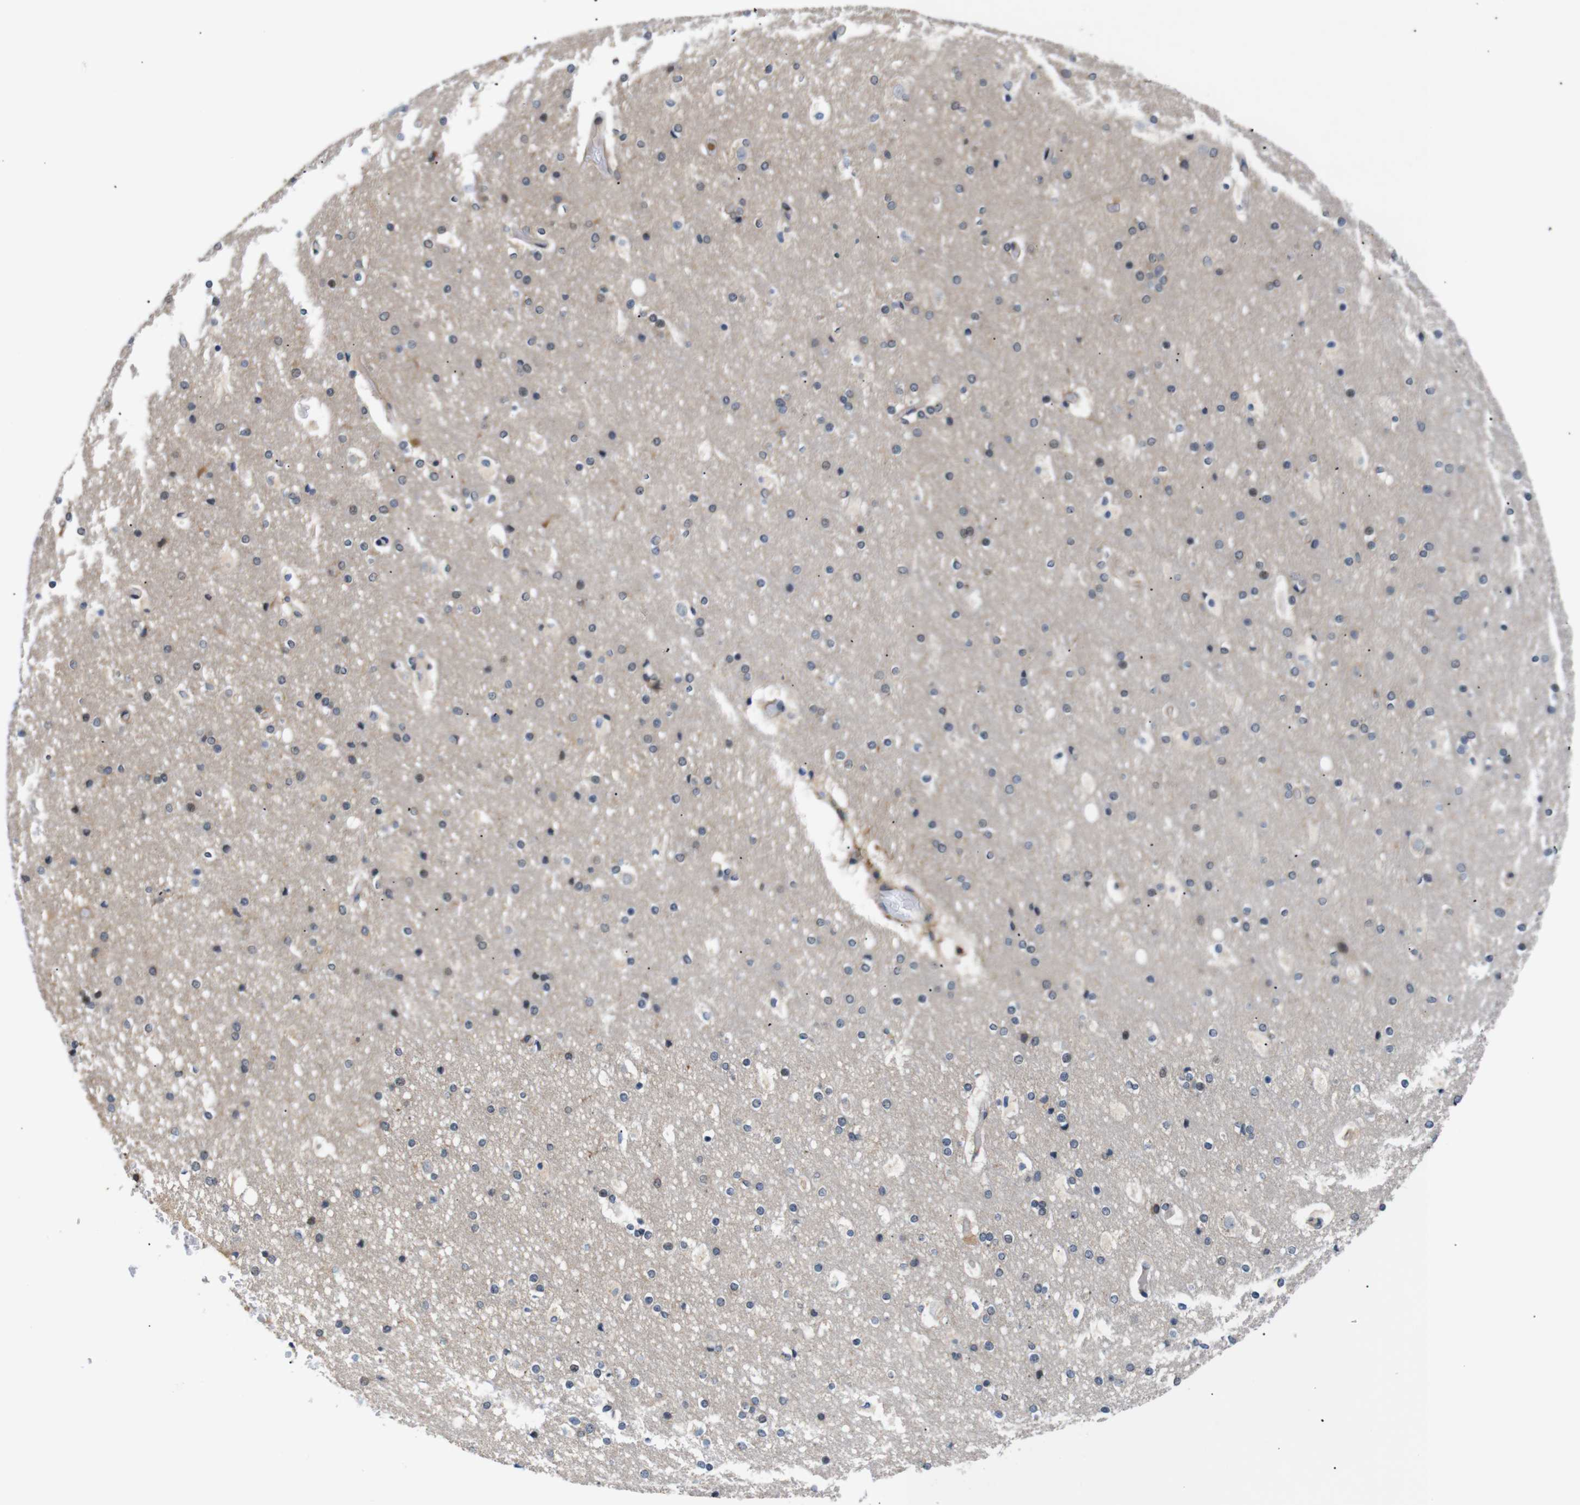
{"staining": {"intensity": "moderate", "quantity": "25%-75%", "location": "cytoplasmic/membranous"}, "tissue": "cerebral cortex", "cell_type": "Endothelial cells", "image_type": "normal", "snomed": [{"axis": "morphology", "description": "Normal tissue, NOS"}, {"axis": "topography", "description": "Cerebral cortex"}], "caption": "Immunohistochemical staining of normal human cerebral cortex displays medium levels of moderate cytoplasmic/membranous expression in about 25%-75% of endothelial cells.", "gene": "BRWD3", "patient": {"sex": "male", "age": 57}}